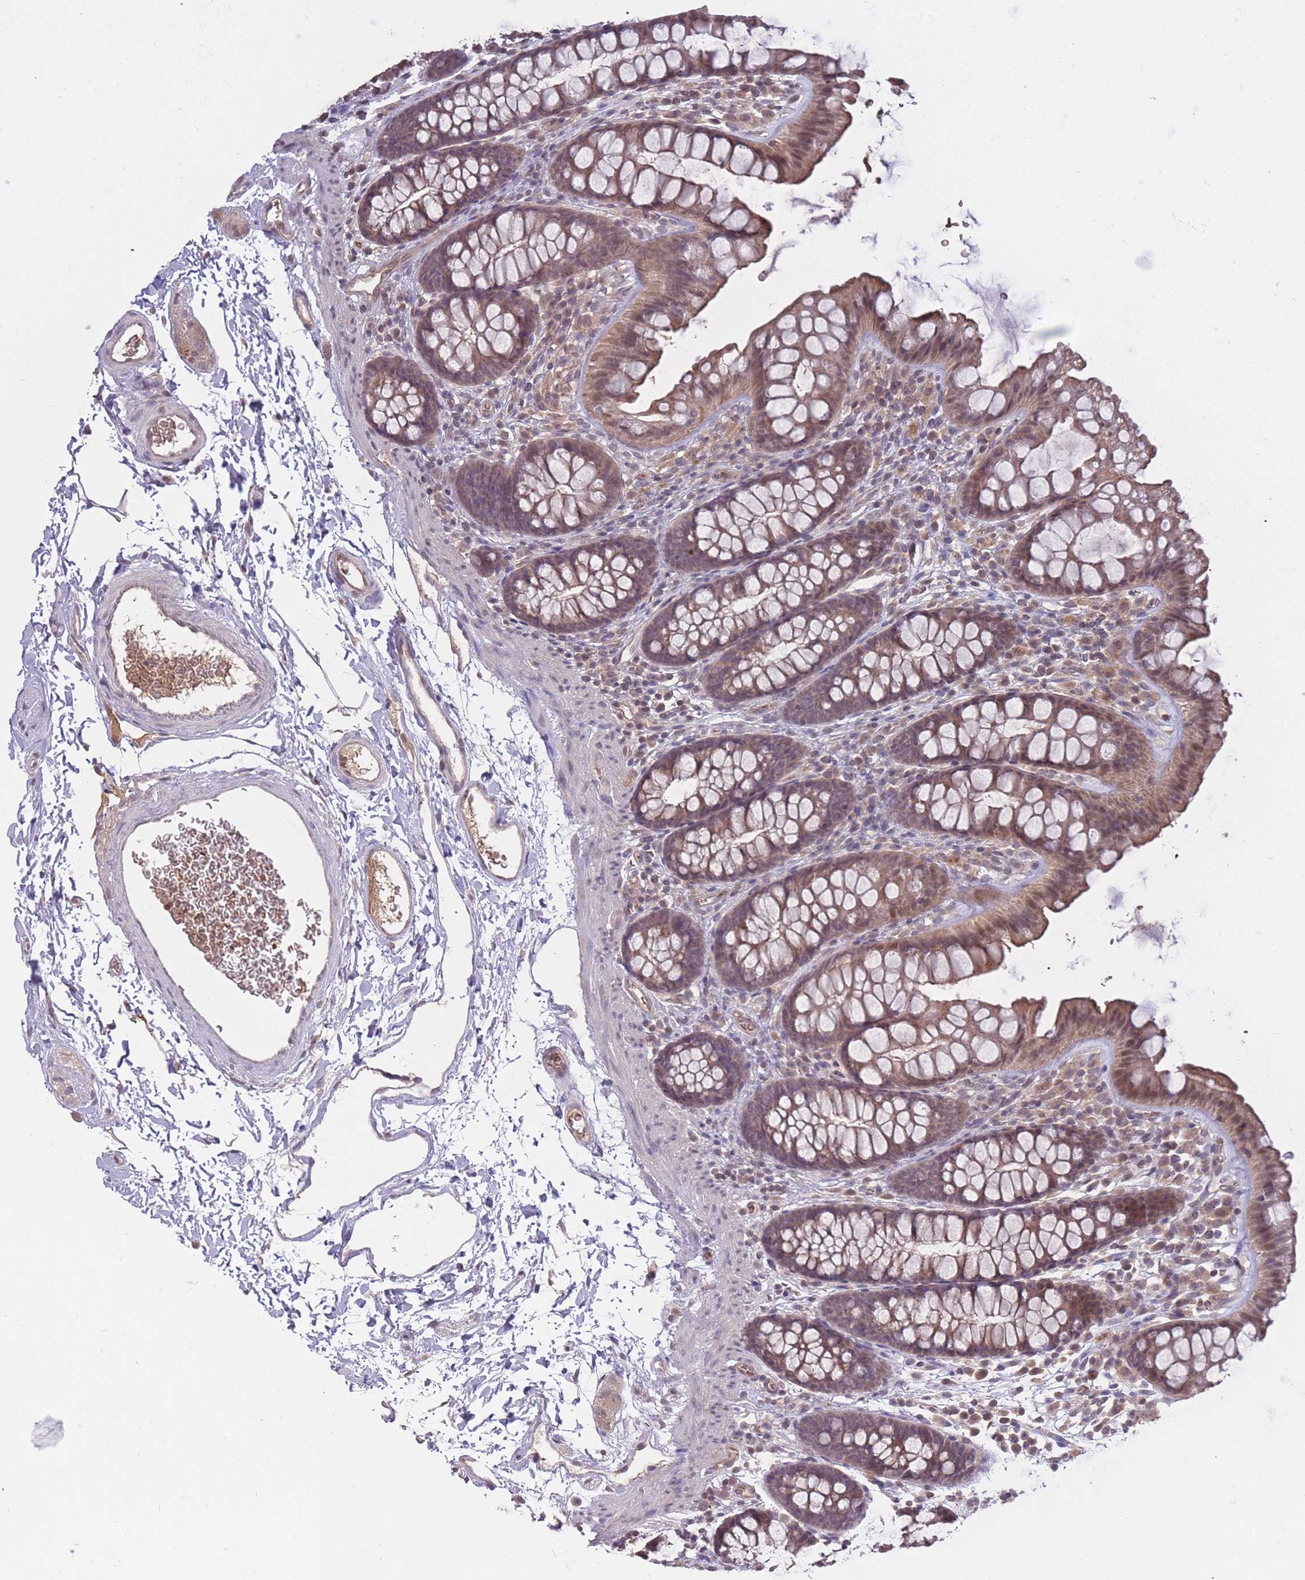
{"staining": {"intensity": "weak", "quantity": ">75%", "location": "cytoplasmic/membranous"}, "tissue": "colon", "cell_type": "Endothelial cells", "image_type": "normal", "snomed": [{"axis": "morphology", "description": "Normal tissue, NOS"}, {"axis": "topography", "description": "Colon"}], "caption": "Immunohistochemistry (DAB) staining of unremarkable human colon exhibits weak cytoplasmic/membranous protein expression in approximately >75% of endothelial cells.", "gene": "ADCYAP1R1", "patient": {"sex": "female", "age": 62}}